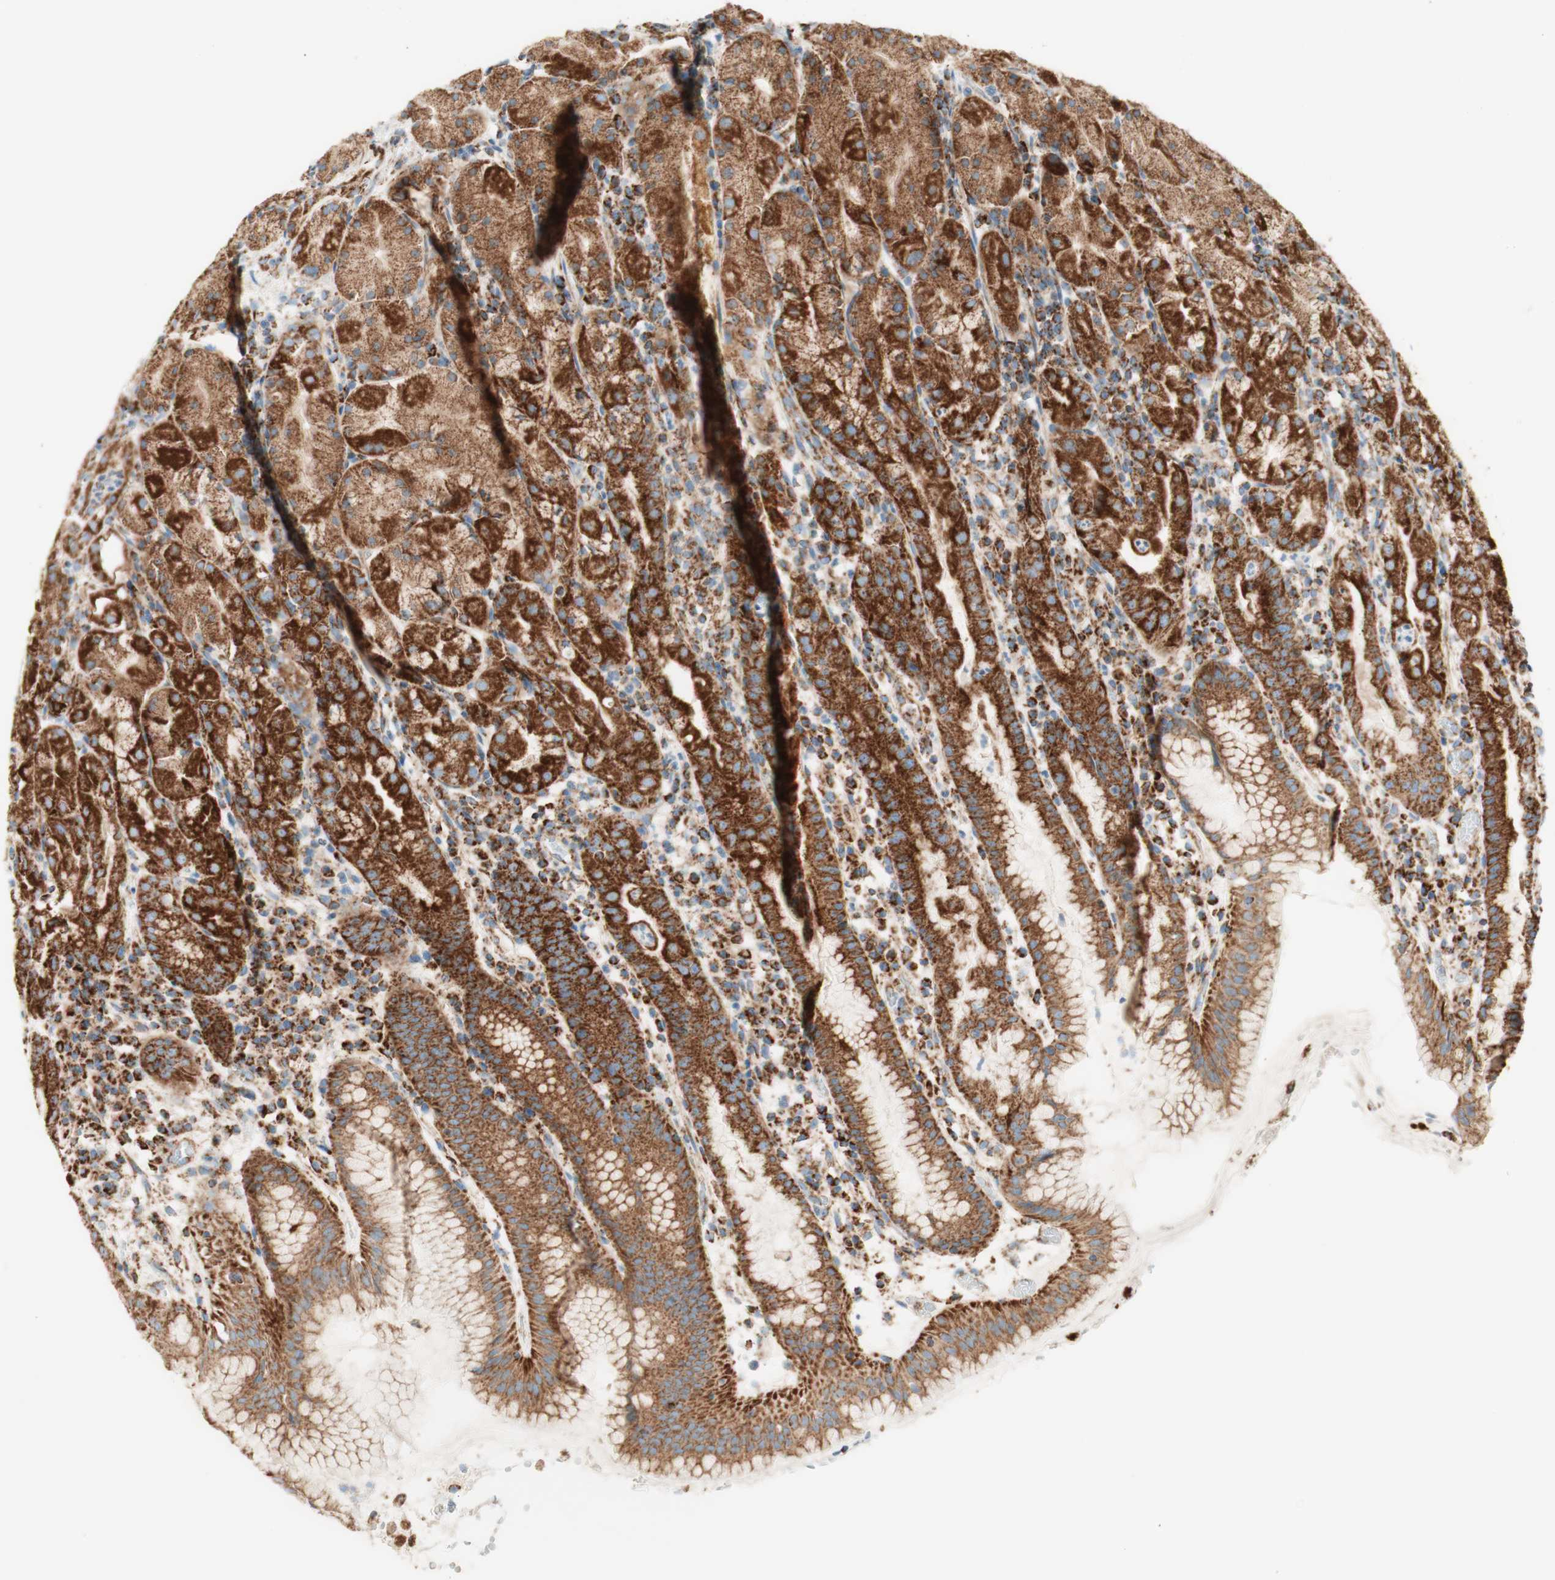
{"staining": {"intensity": "strong", "quantity": ">75%", "location": "cytoplasmic/membranous"}, "tissue": "stomach", "cell_type": "Glandular cells", "image_type": "normal", "snomed": [{"axis": "morphology", "description": "Normal tissue, NOS"}, {"axis": "topography", "description": "Stomach"}, {"axis": "topography", "description": "Stomach, lower"}], "caption": "Strong cytoplasmic/membranous positivity for a protein is identified in about >75% of glandular cells of benign stomach using immunohistochemistry (IHC).", "gene": "TOMM20", "patient": {"sex": "female", "age": 75}}